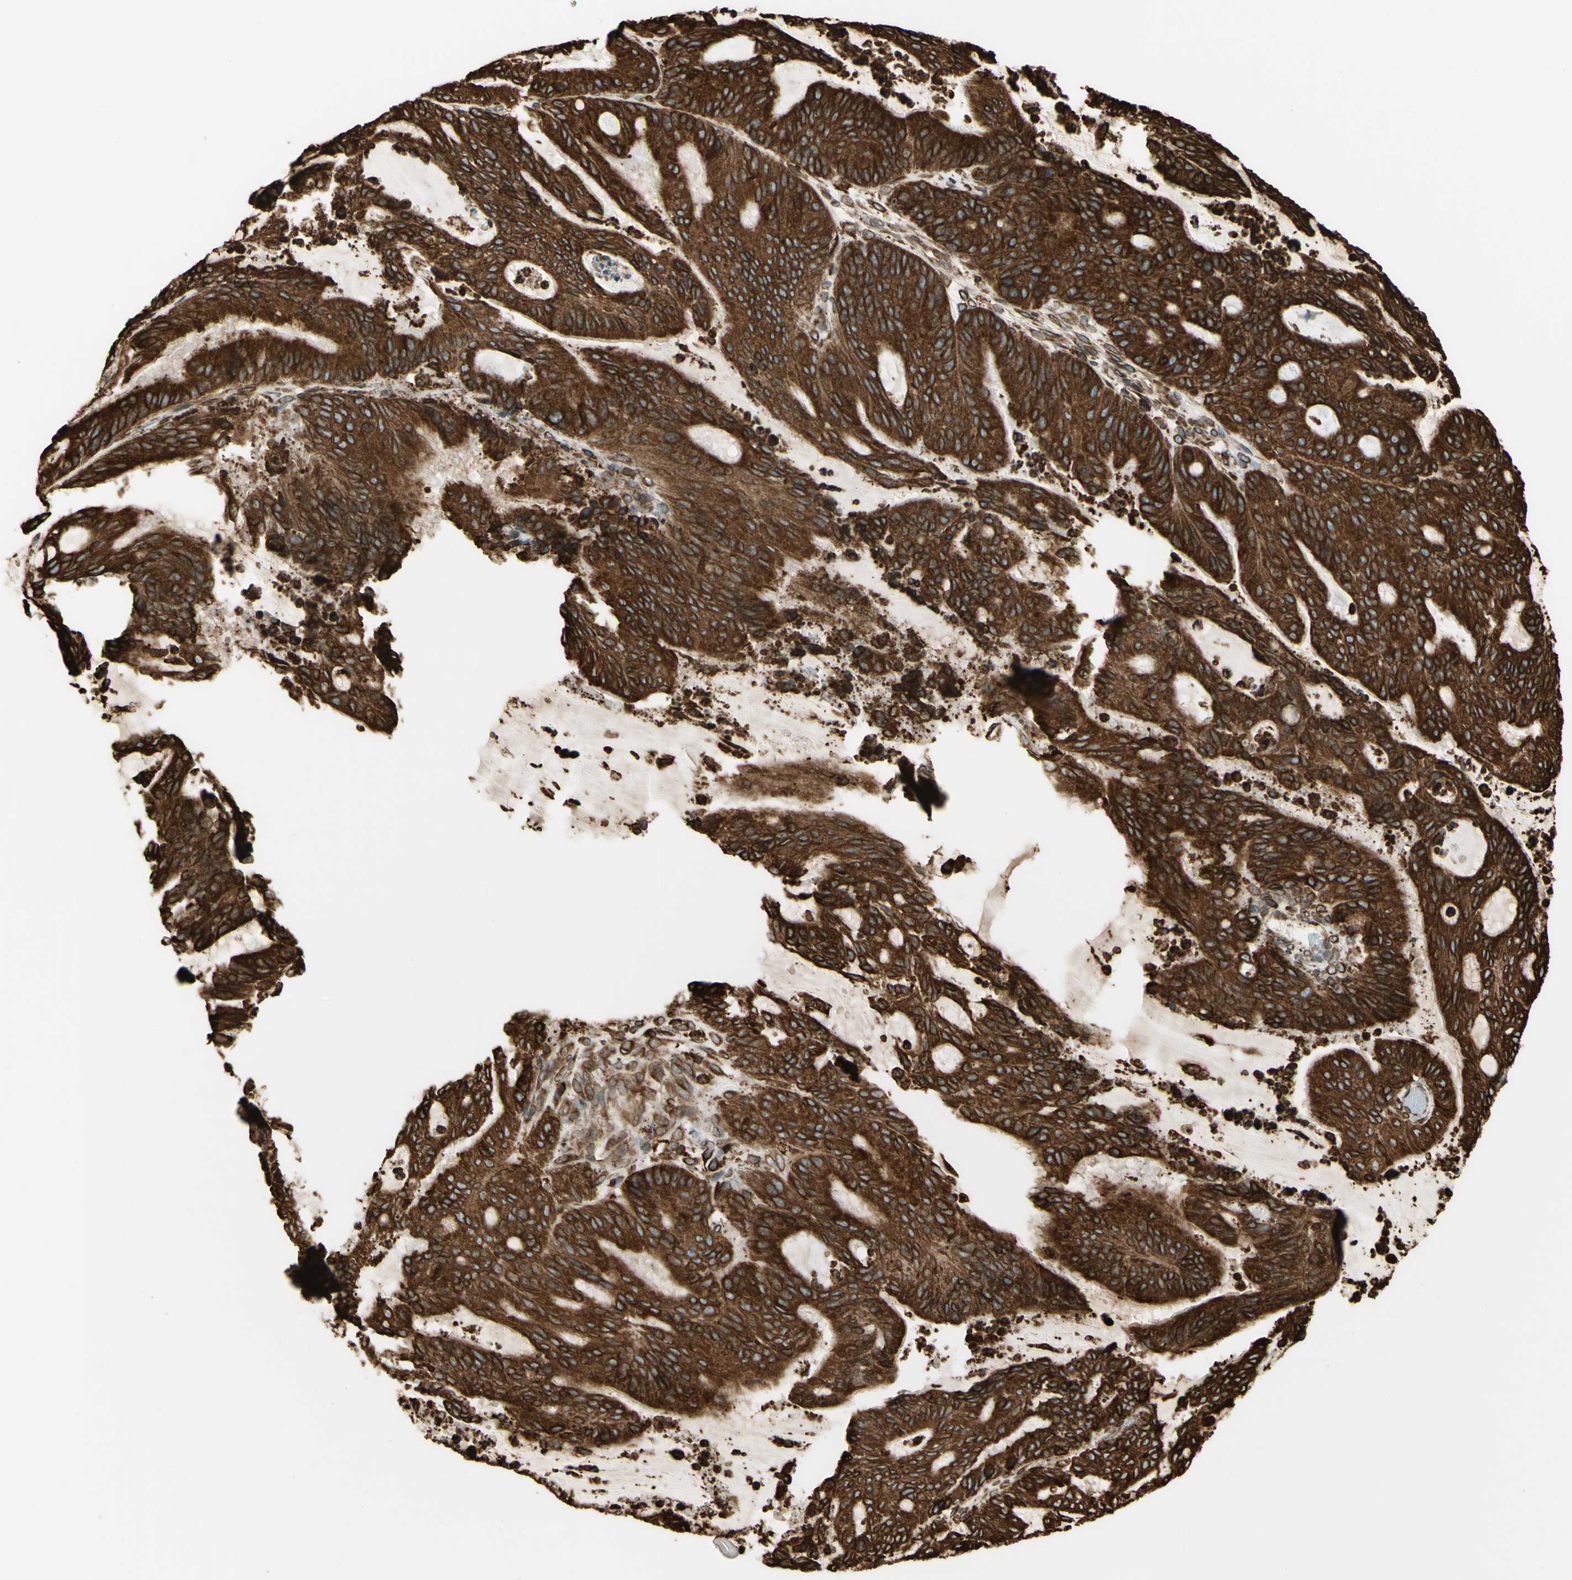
{"staining": {"intensity": "strong", "quantity": ">75%", "location": "cytoplasmic/membranous"}, "tissue": "liver cancer", "cell_type": "Tumor cells", "image_type": "cancer", "snomed": [{"axis": "morphology", "description": "Cholangiocarcinoma"}, {"axis": "topography", "description": "Liver"}], "caption": "A brown stain shows strong cytoplasmic/membranous staining of a protein in human liver cancer (cholangiocarcinoma) tumor cells. The staining was performed using DAB to visualize the protein expression in brown, while the nuclei were stained in blue with hematoxylin (Magnification: 20x).", "gene": "CANX", "patient": {"sex": "female", "age": 73}}